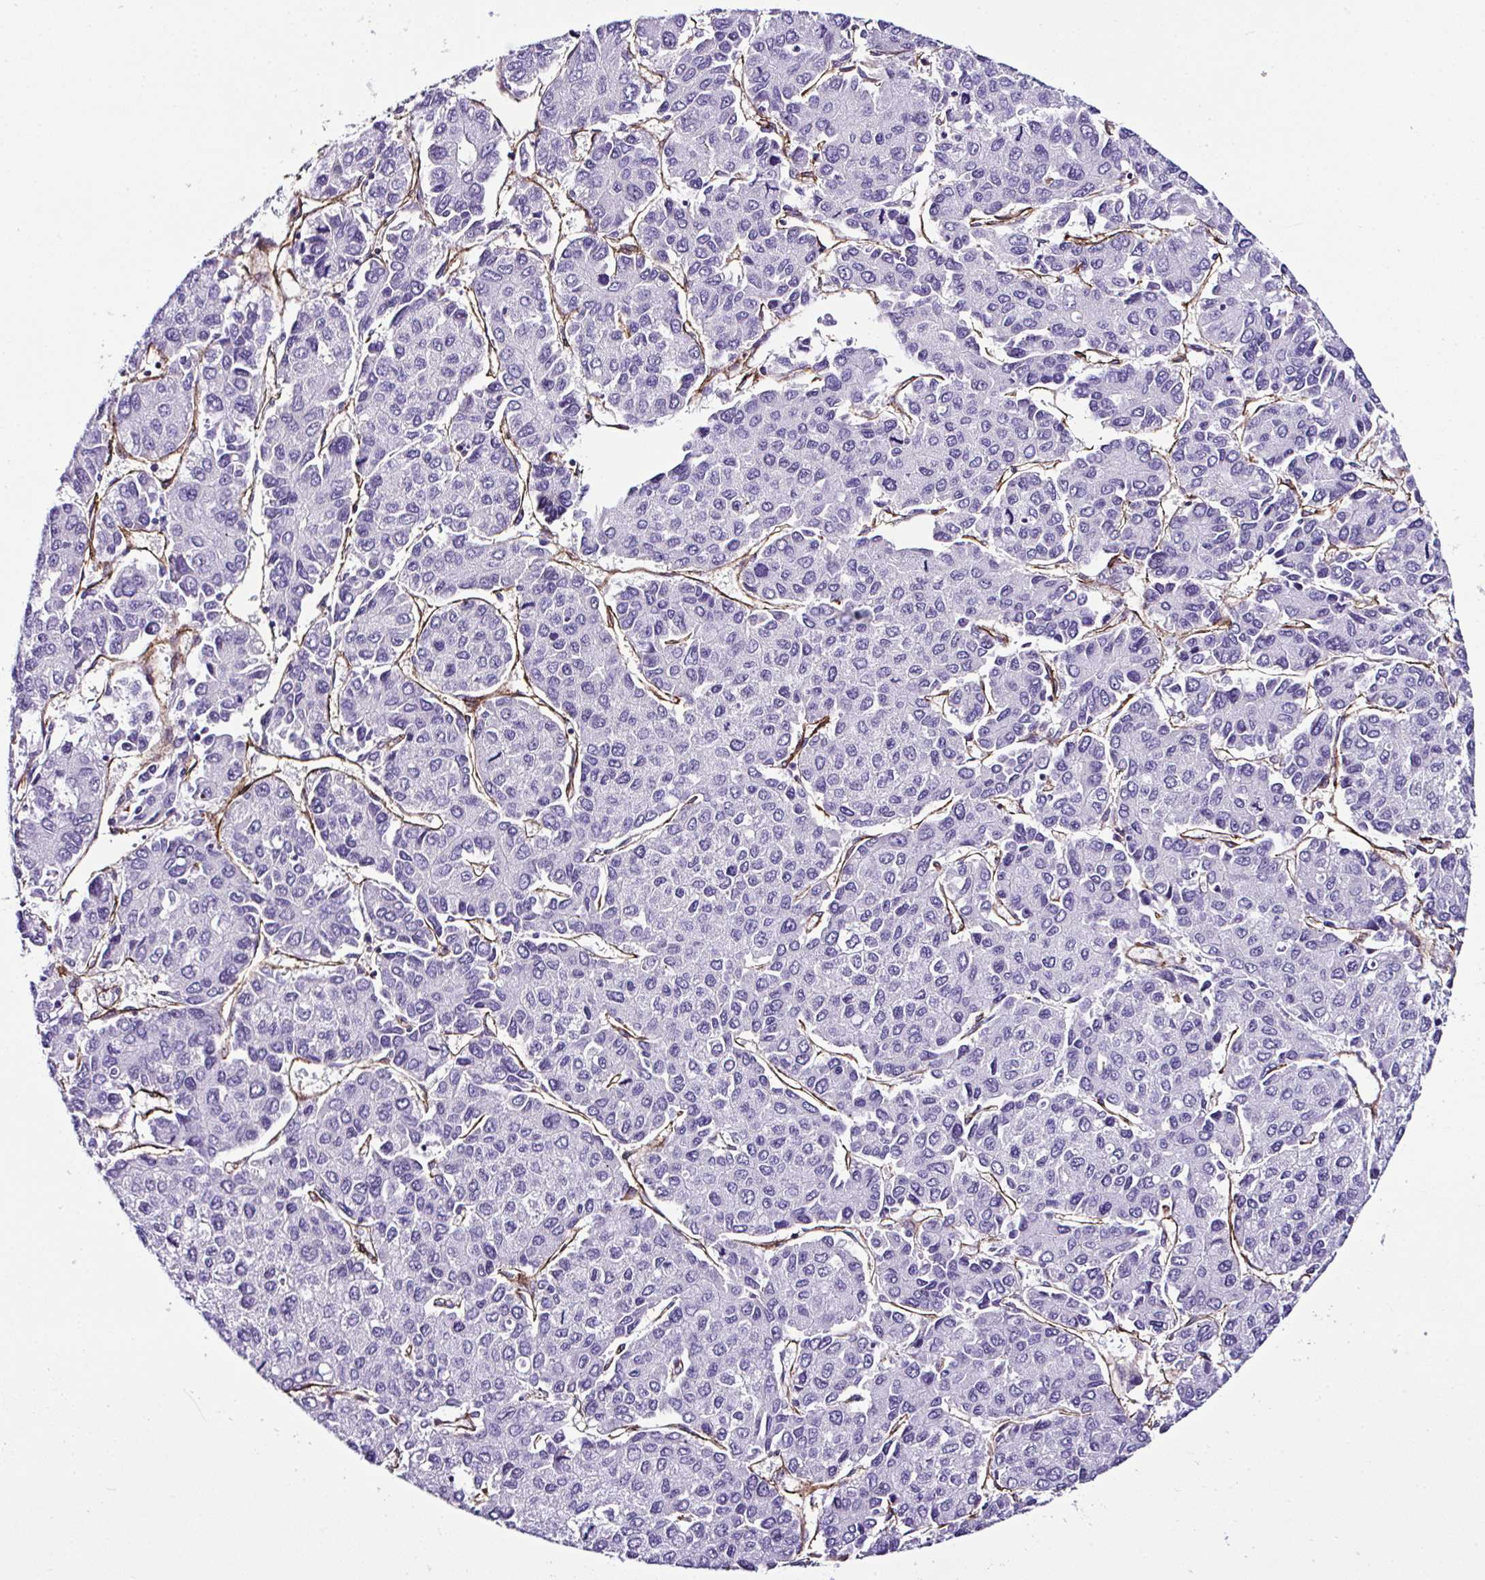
{"staining": {"intensity": "negative", "quantity": "none", "location": "none"}, "tissue": "liver cancer", "cell_type": "Tumor cells", "image_type": "cancer", "snomed": [{"axis": "morphology", "description": "Carcinoma, Hepatocellular, NOS"}, {"axis": "topography", "description": "Liver"}], "caption": "An immunohistochemistry photomicrograph of liver hepatocellular carcinoma is shown. There is no staining in tumor cells of liver hepatocellular carcinoma.", "gene": "FBXO34", "patient": {"sex": "female", "age": 66}}